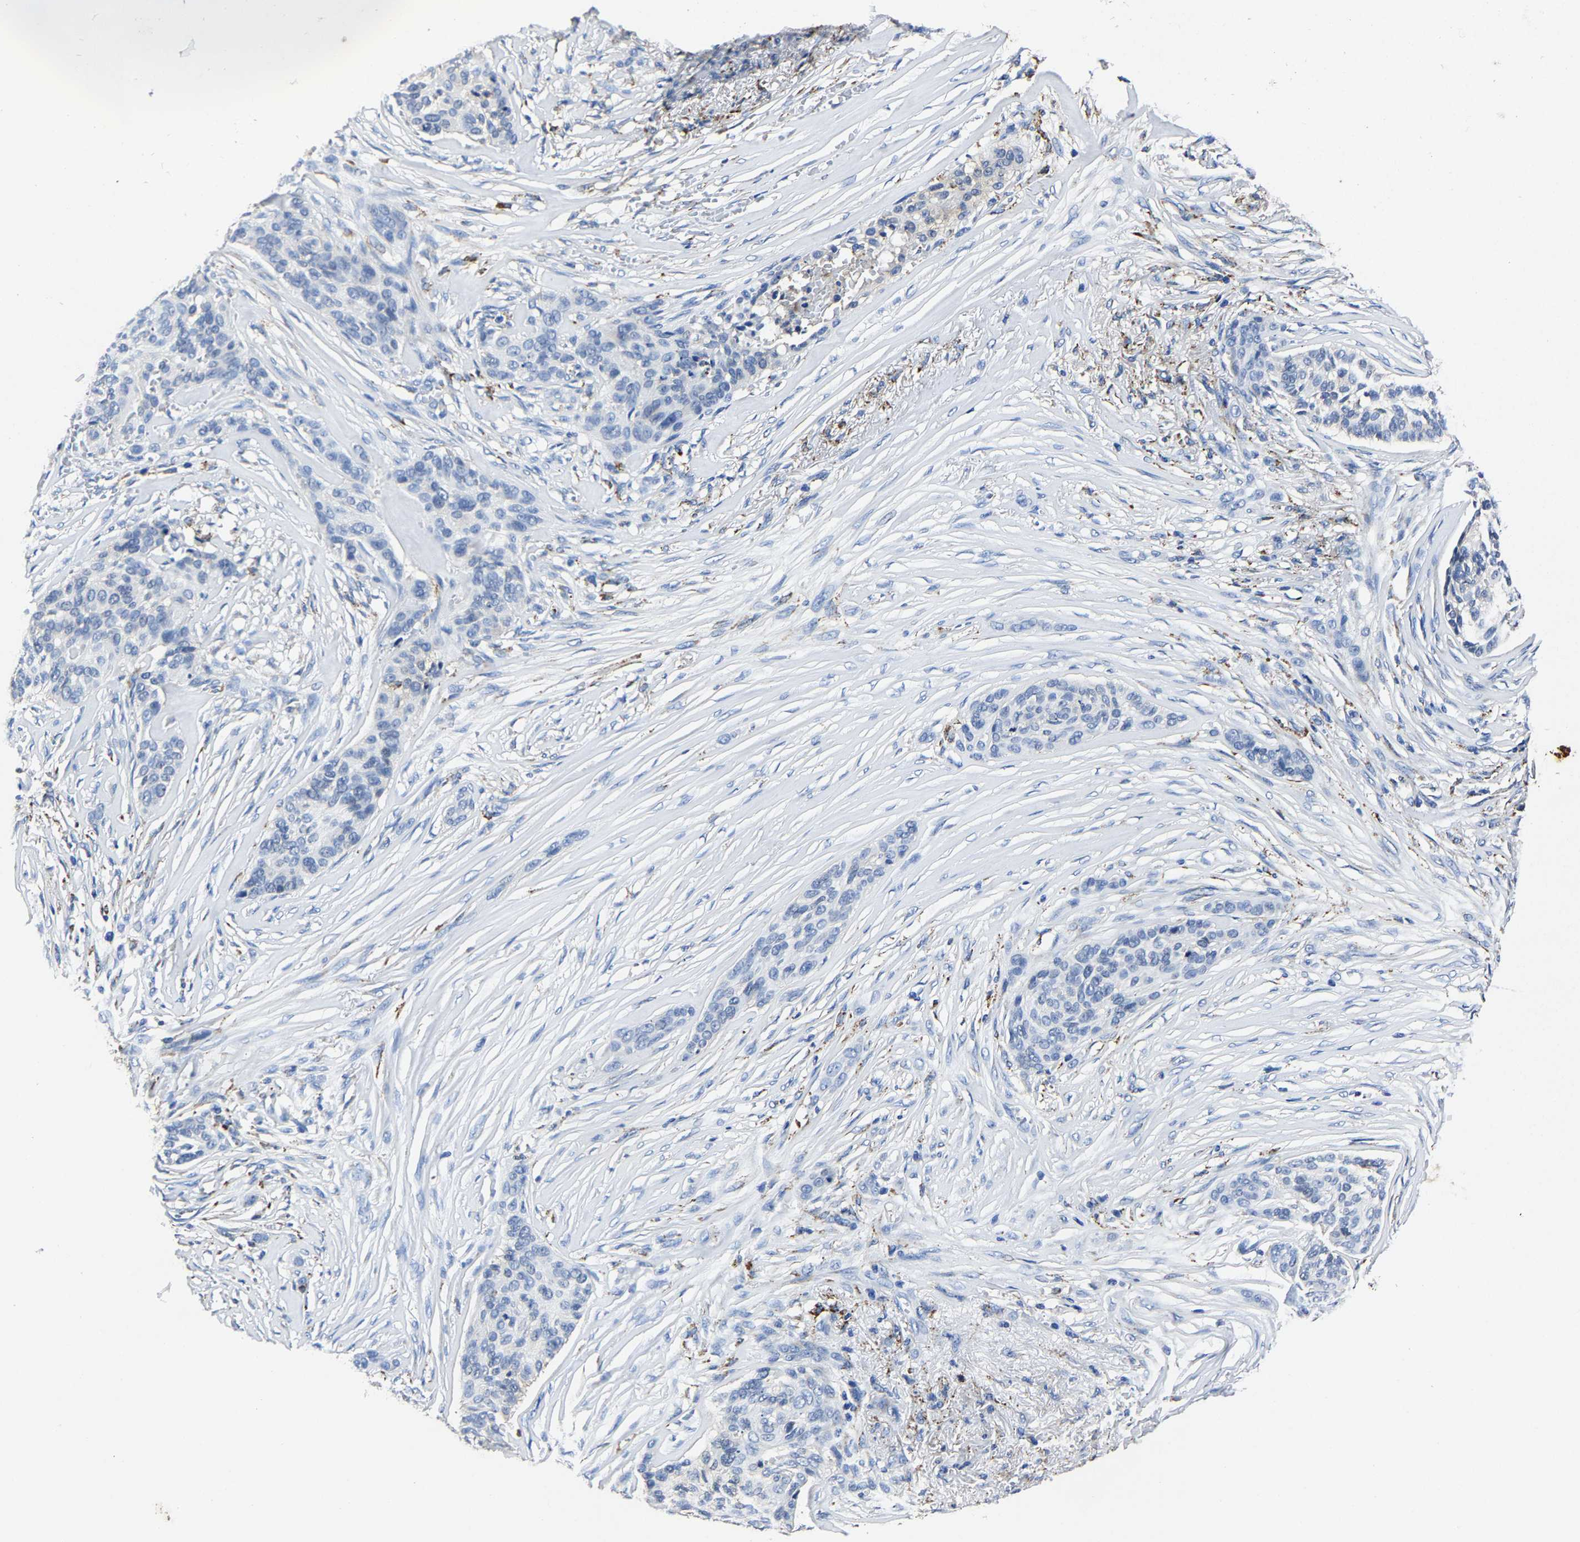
{"staining": {"intensity": "negative", "quantity": "none", "location": "none"}, "tissue": "skin cancer", "cell_type": "Tumor cells", "image_type": "cancer", "snomed": [{"axis": "morphology", "description": "Basal cell carcinoma"}, {"axis": "topography", "description": "Skin"}], "caption": "A photomicrograph of basal cell carcinoma (skin) stained for a protein shows no brown staining in tumor cells. (DAB (3,3'-diaminobenzidine) IHC, high magnification).", "gene": "PSPH", "patient": {"sex": "male", "age": 85}}